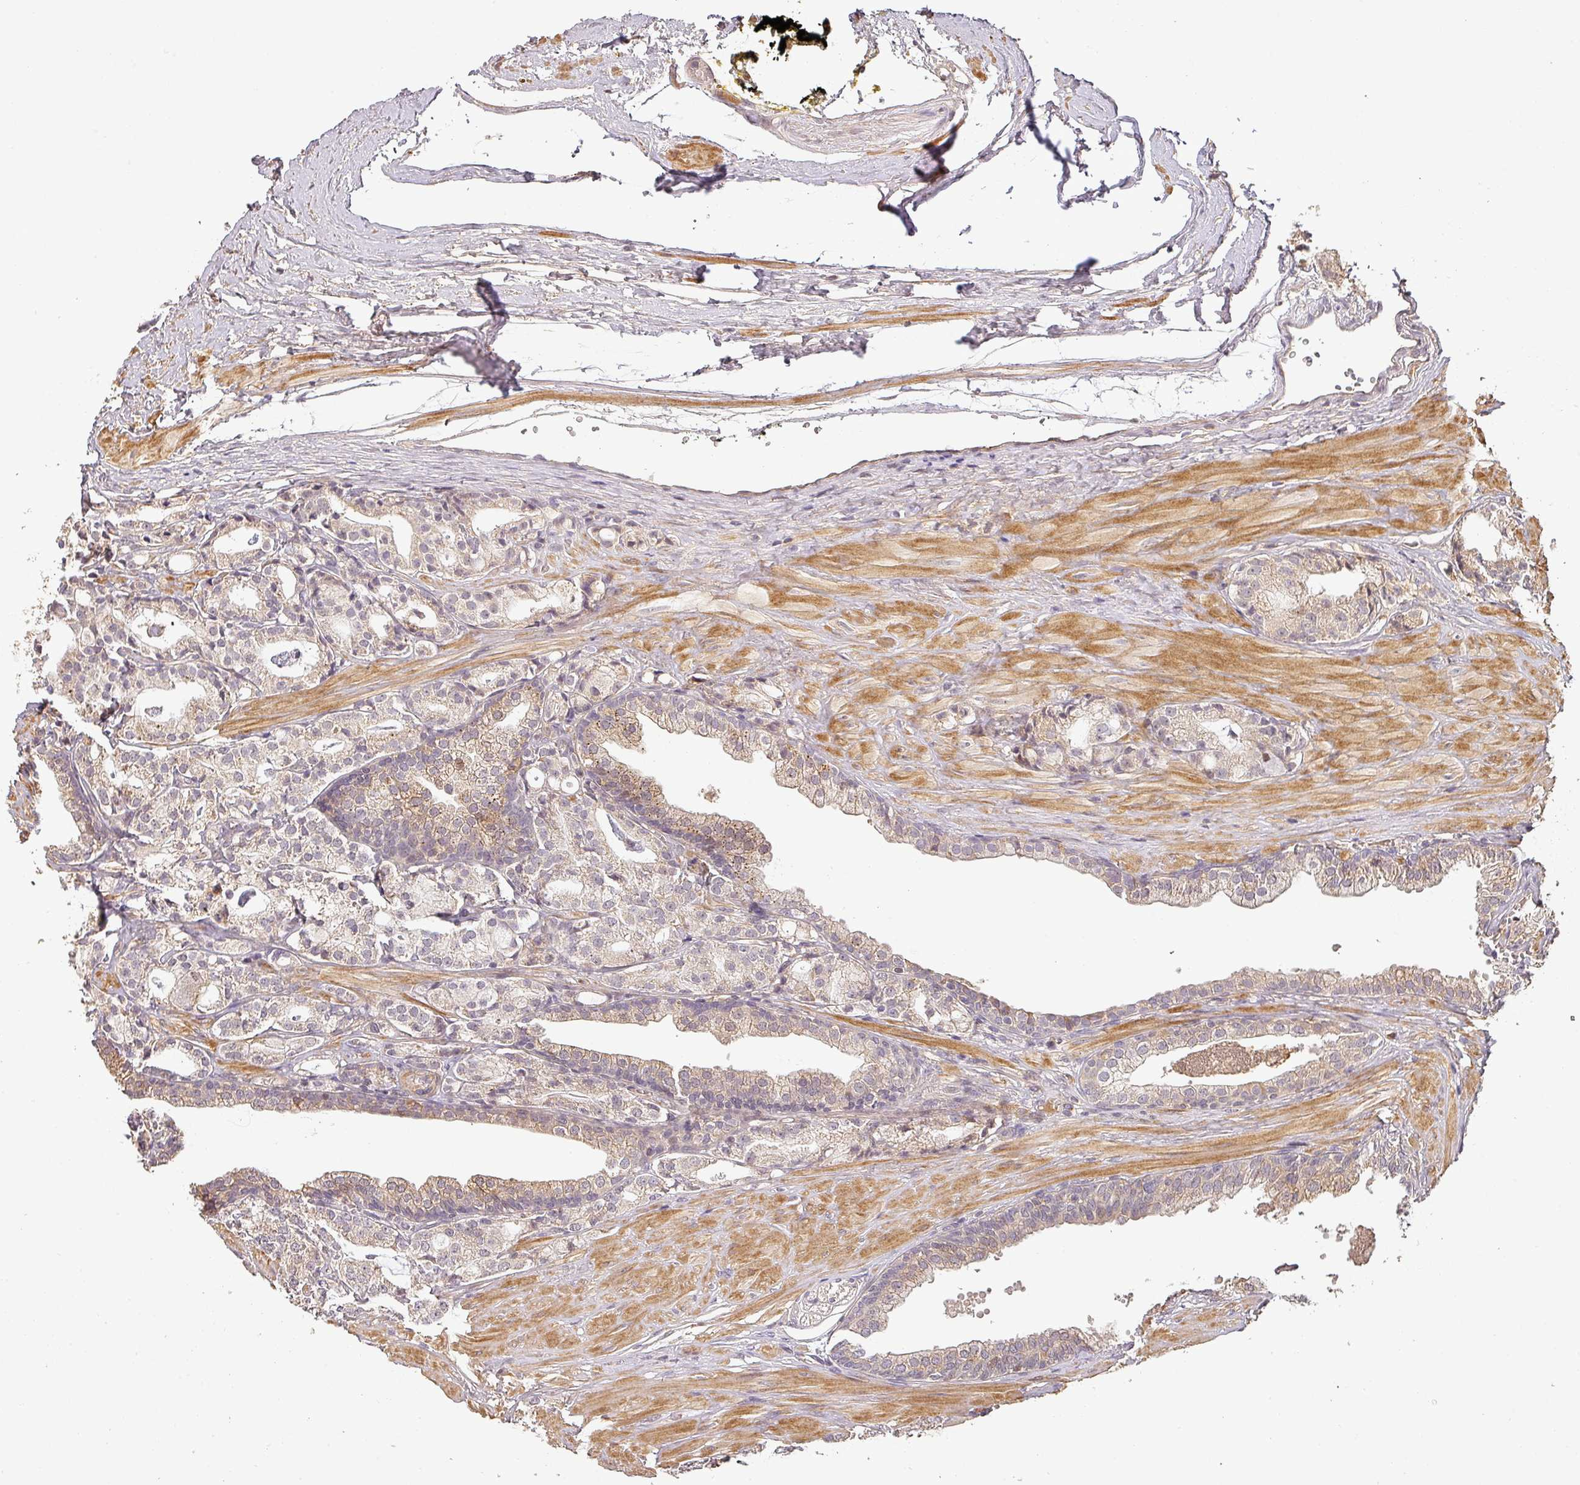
{"staining": {"intensity": "weak", "quantity": "25%-75%", "location": "cytoplasmic/membranous"}, "tissue": "prostate cancer", "cell_type": "Tumor cells", "image_type": "cancer", "snomed": [{"axis": "morphology", "description": "Adenocarcinoma, High grade"}, {"axis": "topography", "description": "Prostate"}], "caption": "Immunohistochemistry (IHC) of prostate high-grade adenocarcinoma displays low levels of weak cytoplasmic/membranous positivity in about 25%-75% of tumor cells.", "gene": "BPIFB3", "patient": {"sex": "male", "age": 71}}